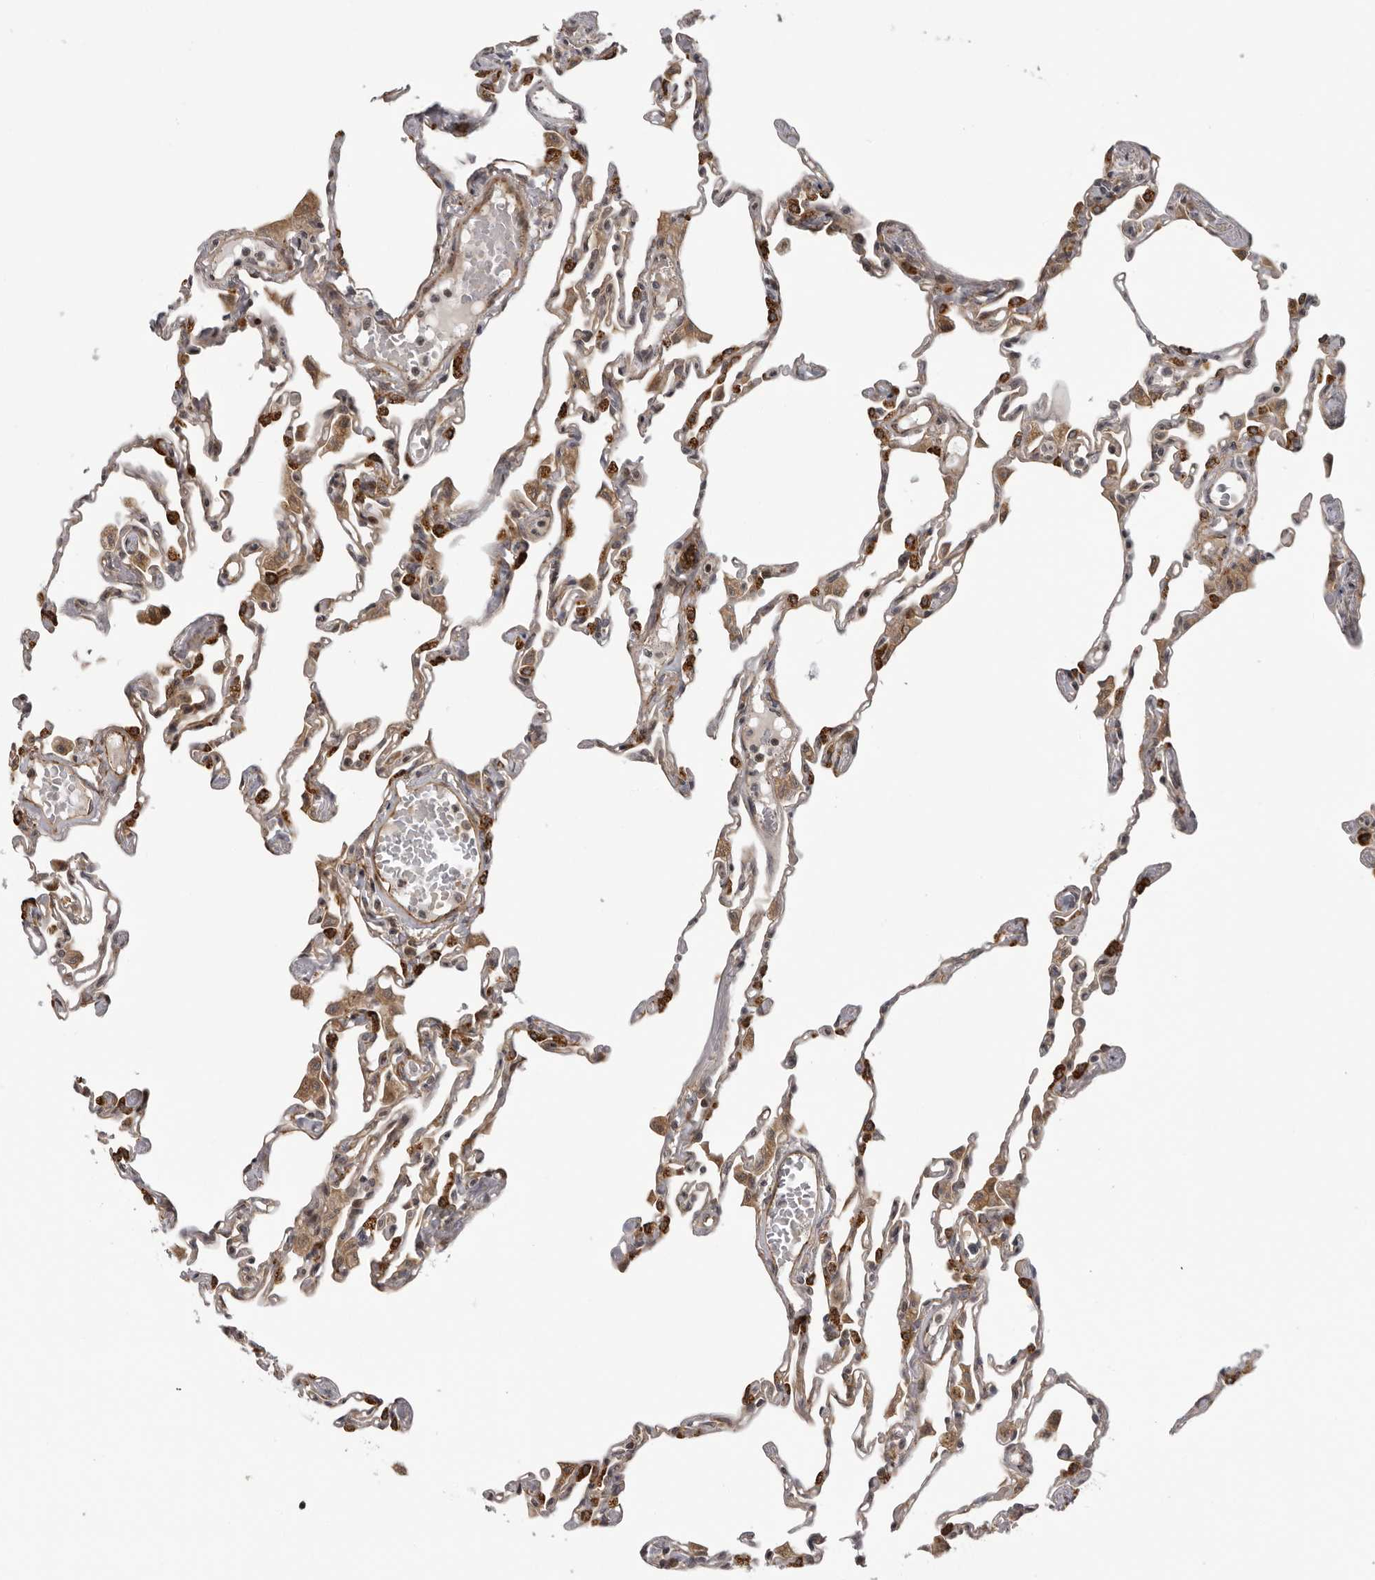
{"staining": {"intensity": "strong", "quantity": "<25%", "location": "cytoplasmic/membranous"}, "tissue": "lung", "cell_type": "Alveolar cells", "image_type": "normal", "snomed": [{"axis": "morphology", "description": "Normal tissue, NOS"}, {"axis": "topography", "description": "Lung"}], "caption": "Immunohistochemistry photomicrograph of unremarkable lung: human lung stained using IHC demonstrates medium levels of strong protein expression localized specifically in the cytoplasmic/membranous of alveolar cells, appearing as a cytoplasmic/membranous brown color.", "gene": "DNAH14", "patient": {"sex": "female", "age": 49}}